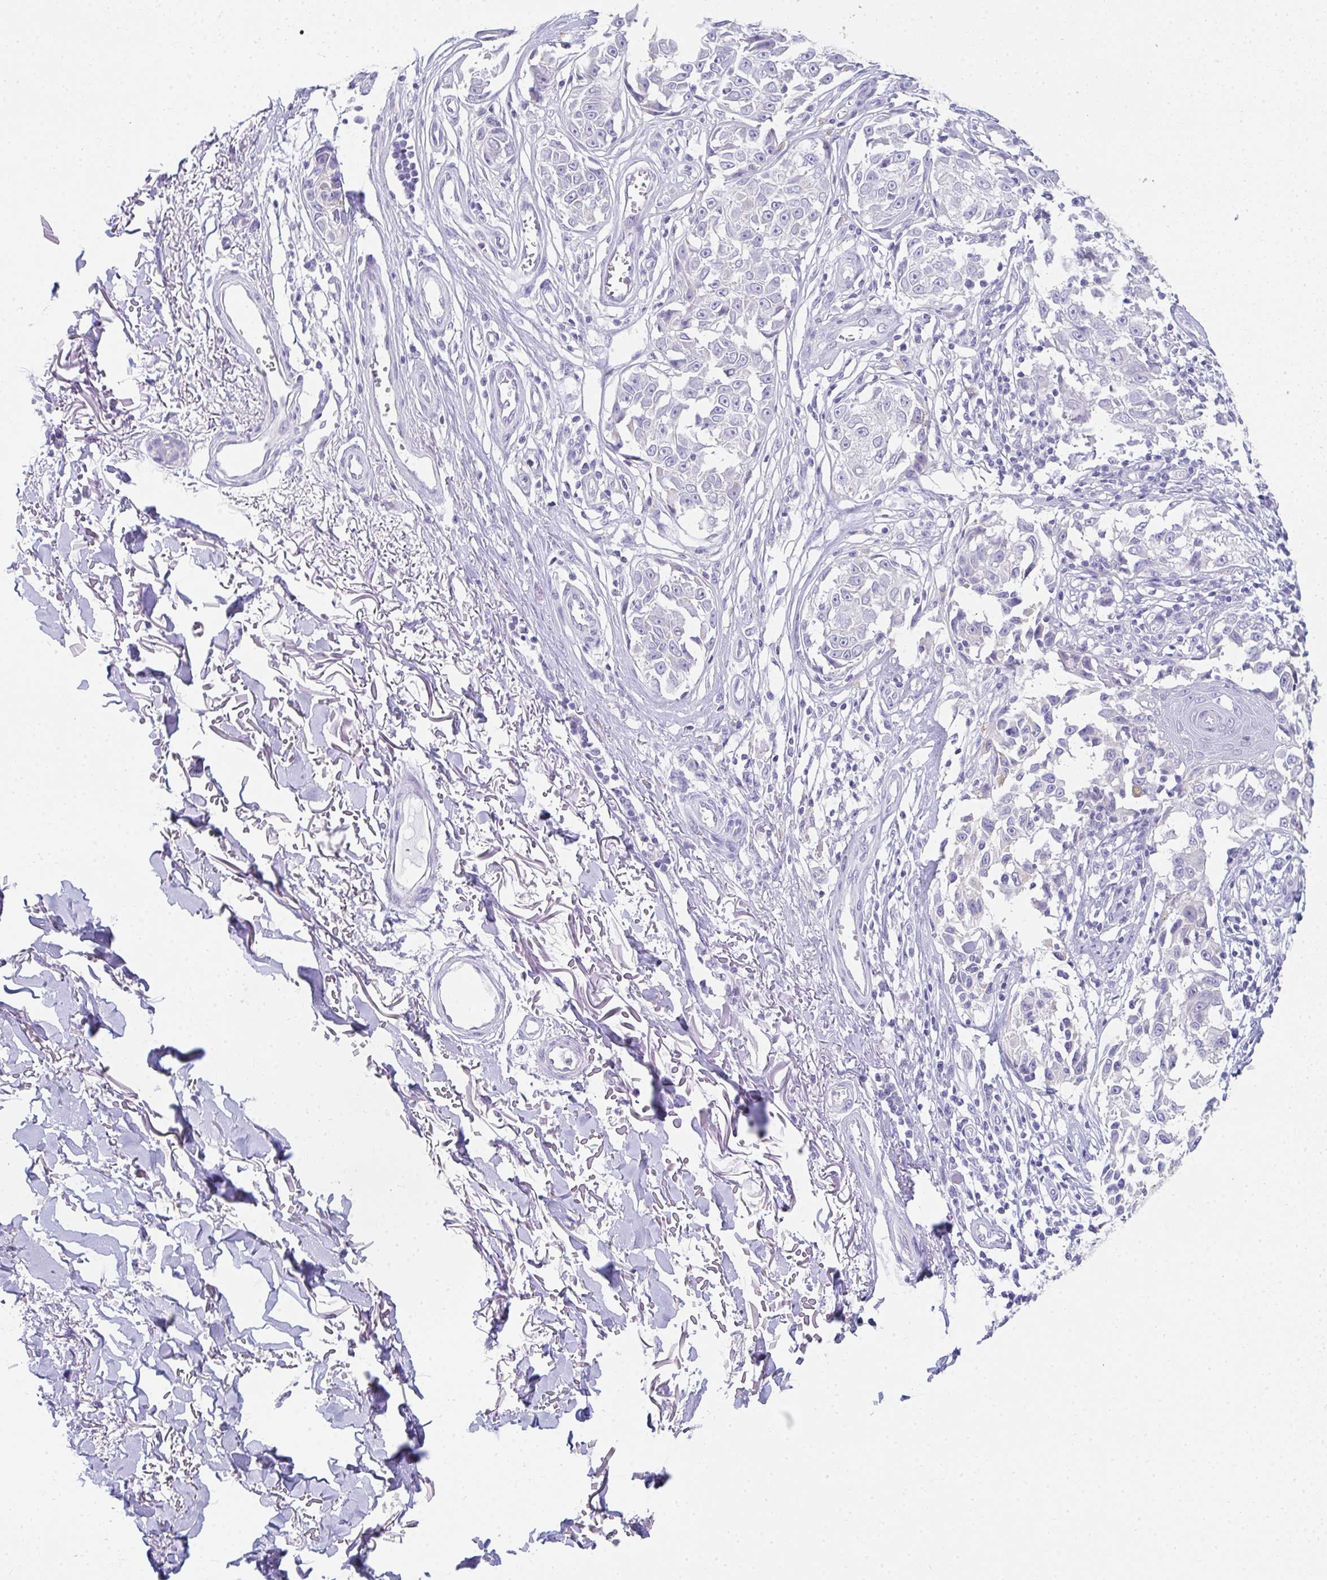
{"staining": {"intensity": "negative", "quantity": "none", "location": "none"}, "tissue": "melanoma", "cell_type": "Tumor cells", "image_type": "cancer", "snomed": [{"axis": "morphology", "description": "Malignant melanoma, NOS"}, {"axis": "topography", "description": "Skin"}], "caption": "Immunohistochemistry histopathology image of malignant melanoma stained for a protein (brown), which shows no positivity in tumor cells.", "gene": "RLF", "patient": {"sex": "male", "age": 73}}